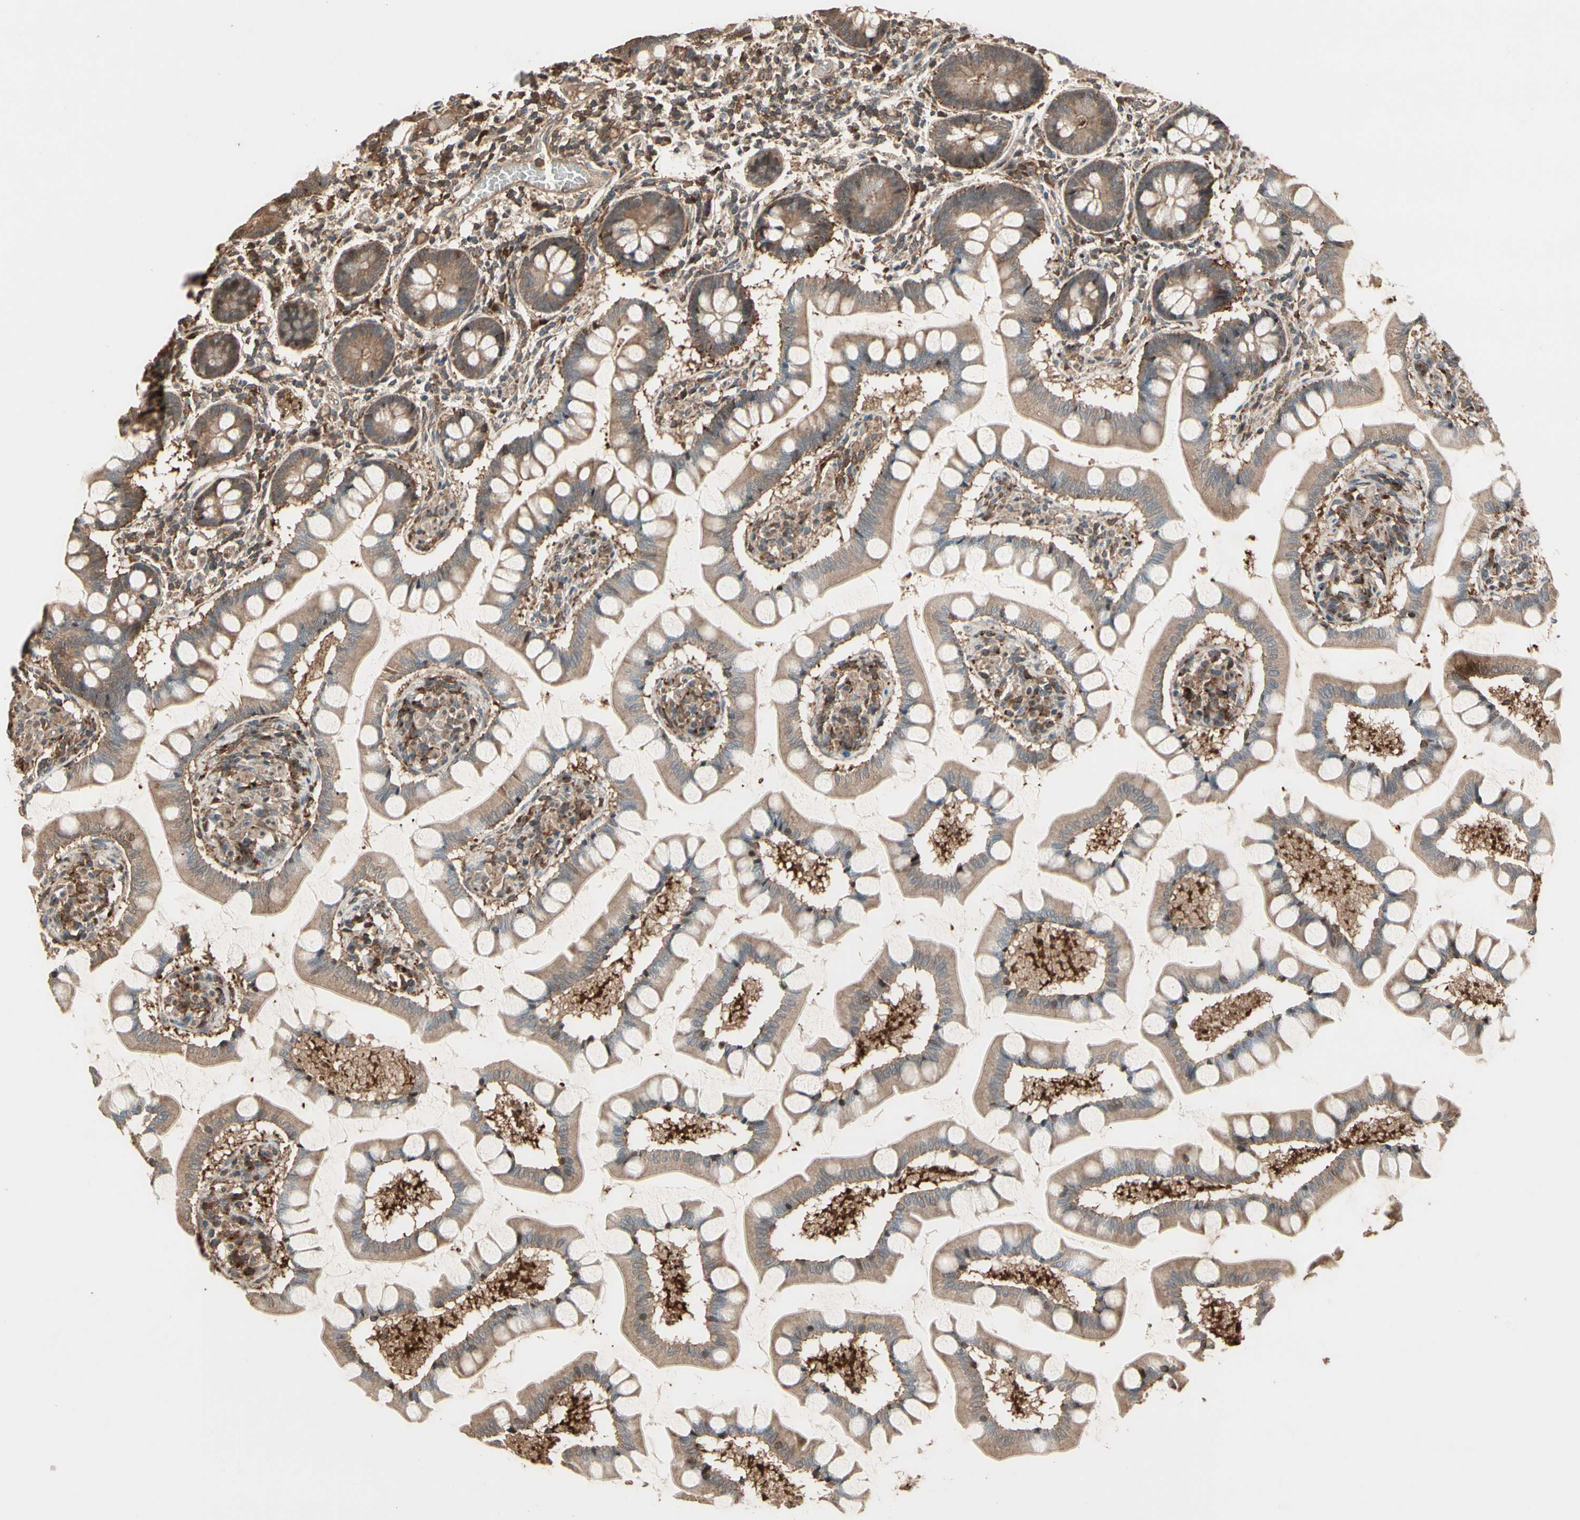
{"staining": {"intensity": "weak", "quantity": ">75%", "location": "cytoplasmic/membranous"}, "tissue": "small intestine", "cell_type": "Glandular cells", "image_type": "normal", "snomed": [{"axis": "morphology", "description": "Normal tissue, NOS"}, {"axis": "topography", "description": "Small intestine"}], "caption": "Immunohistochemistry (IHC) image of unremarkable small intestine: small intestine stained using immunohistochemistry reveals low levels of weak protein expression localized specifically in the cytoplasmic/membranous of glandular cells, appearing as a cytoplasmic/membranous brown color.", "gene": "CSF1R", "patient": {"sex": "male", "age": 41}}